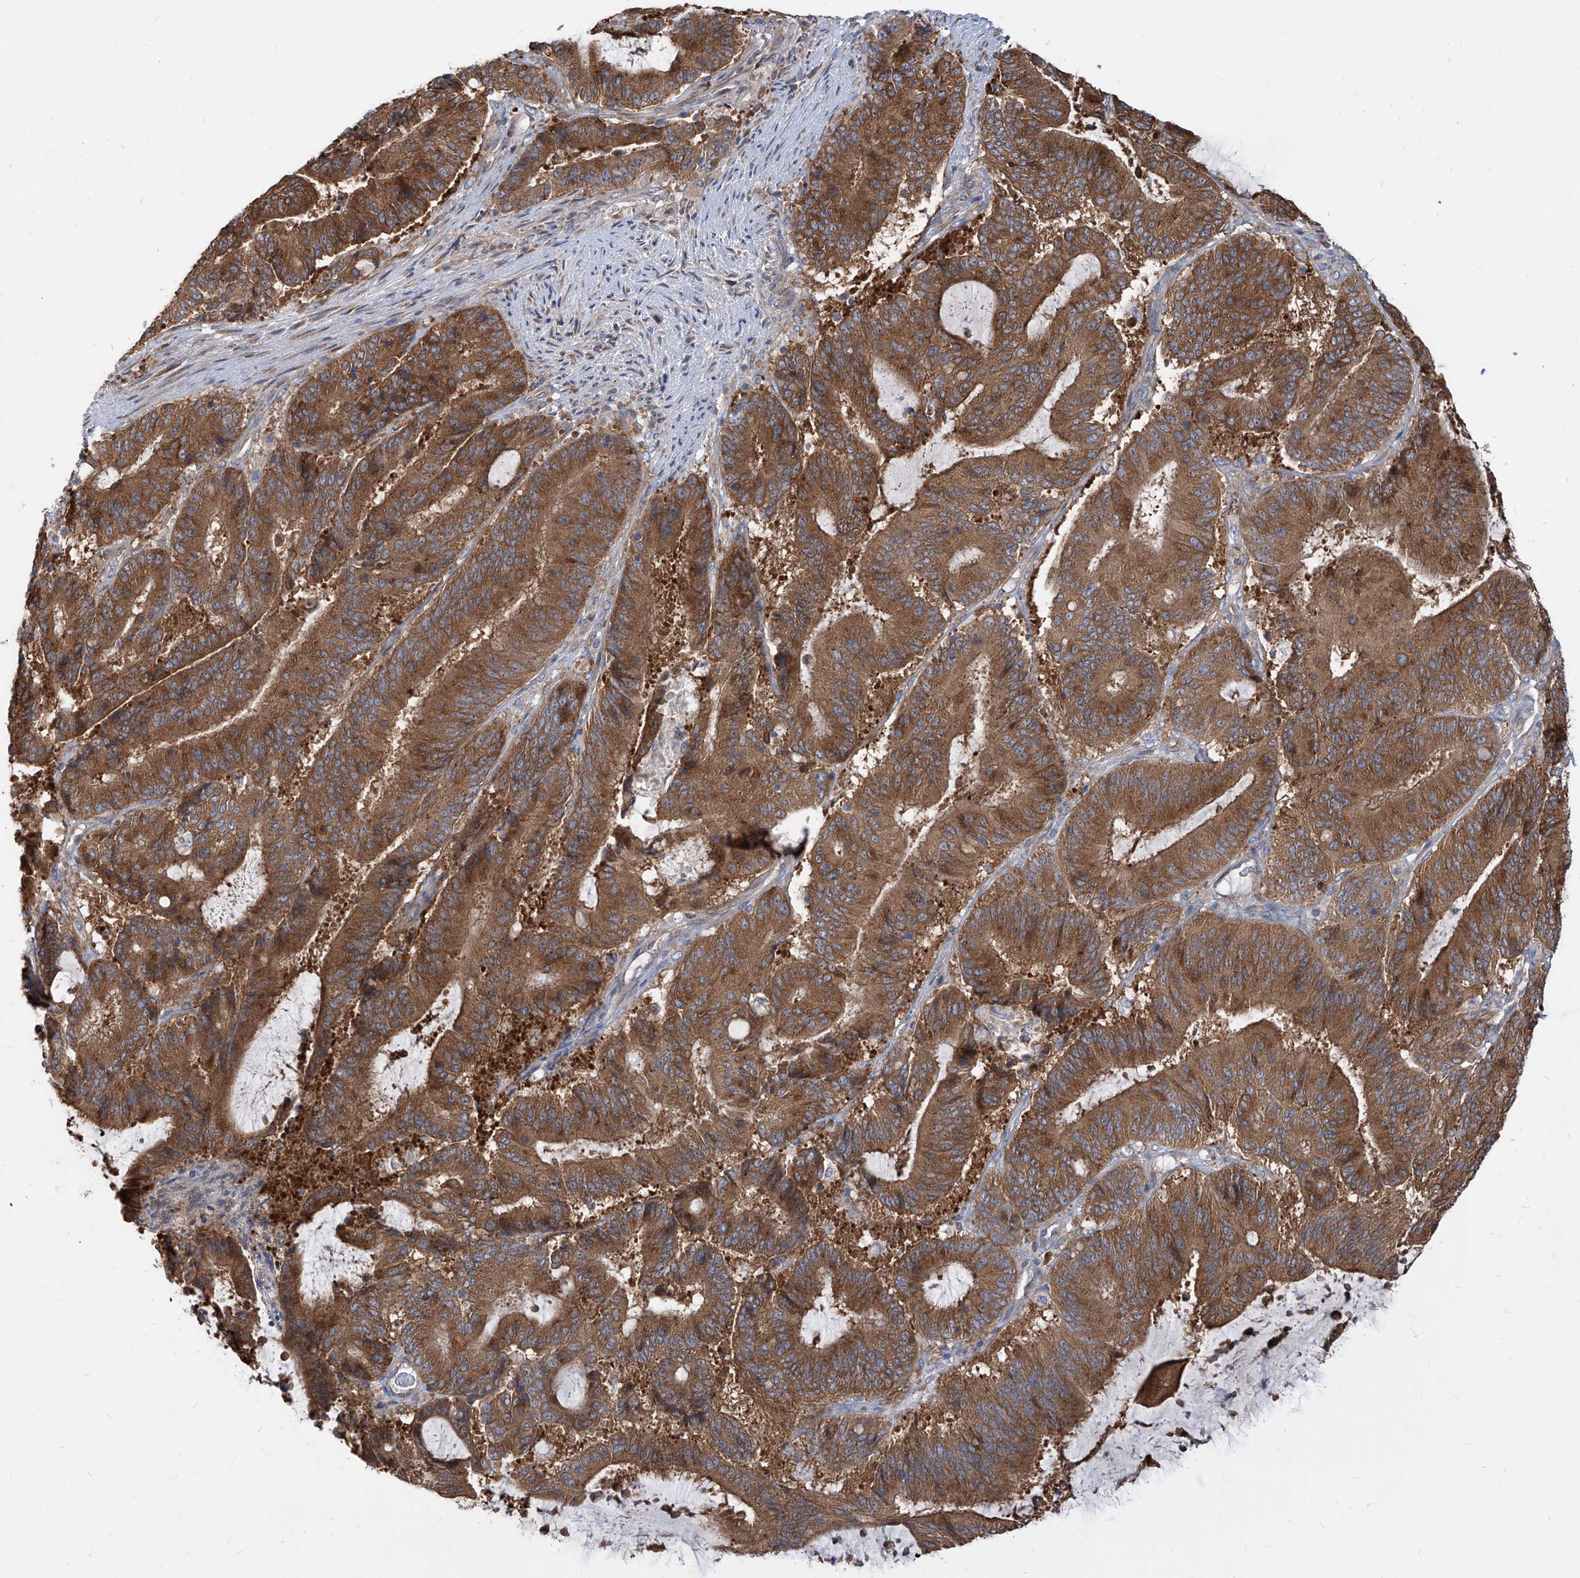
{"staining": {"intensity": "strong", "quantity": ">75%", "location": "cytoplasmic/membranous"}, "tissue": "liver cancer", "cell_type": "Tumor cells", "image_type": "cancer", "snomed": [{"axis": "morphology", "description": "Normal tissue, NOS"}, {"axis": "morphology", "description": "Cholangiocarcinoma"}, {"axis": "topography", "description": "Liver"}, {"axis": "topography", "description": "Peripheral nerve tissue"}], "caption": "The image demonstrates immunohistochemical staining of liver cancer. There is strong cytoplasmic/membranous expression is seen in about >75% of tumor cells.", "gene": "FAM83B", "patient": {"sex": "female", "age": 73}}